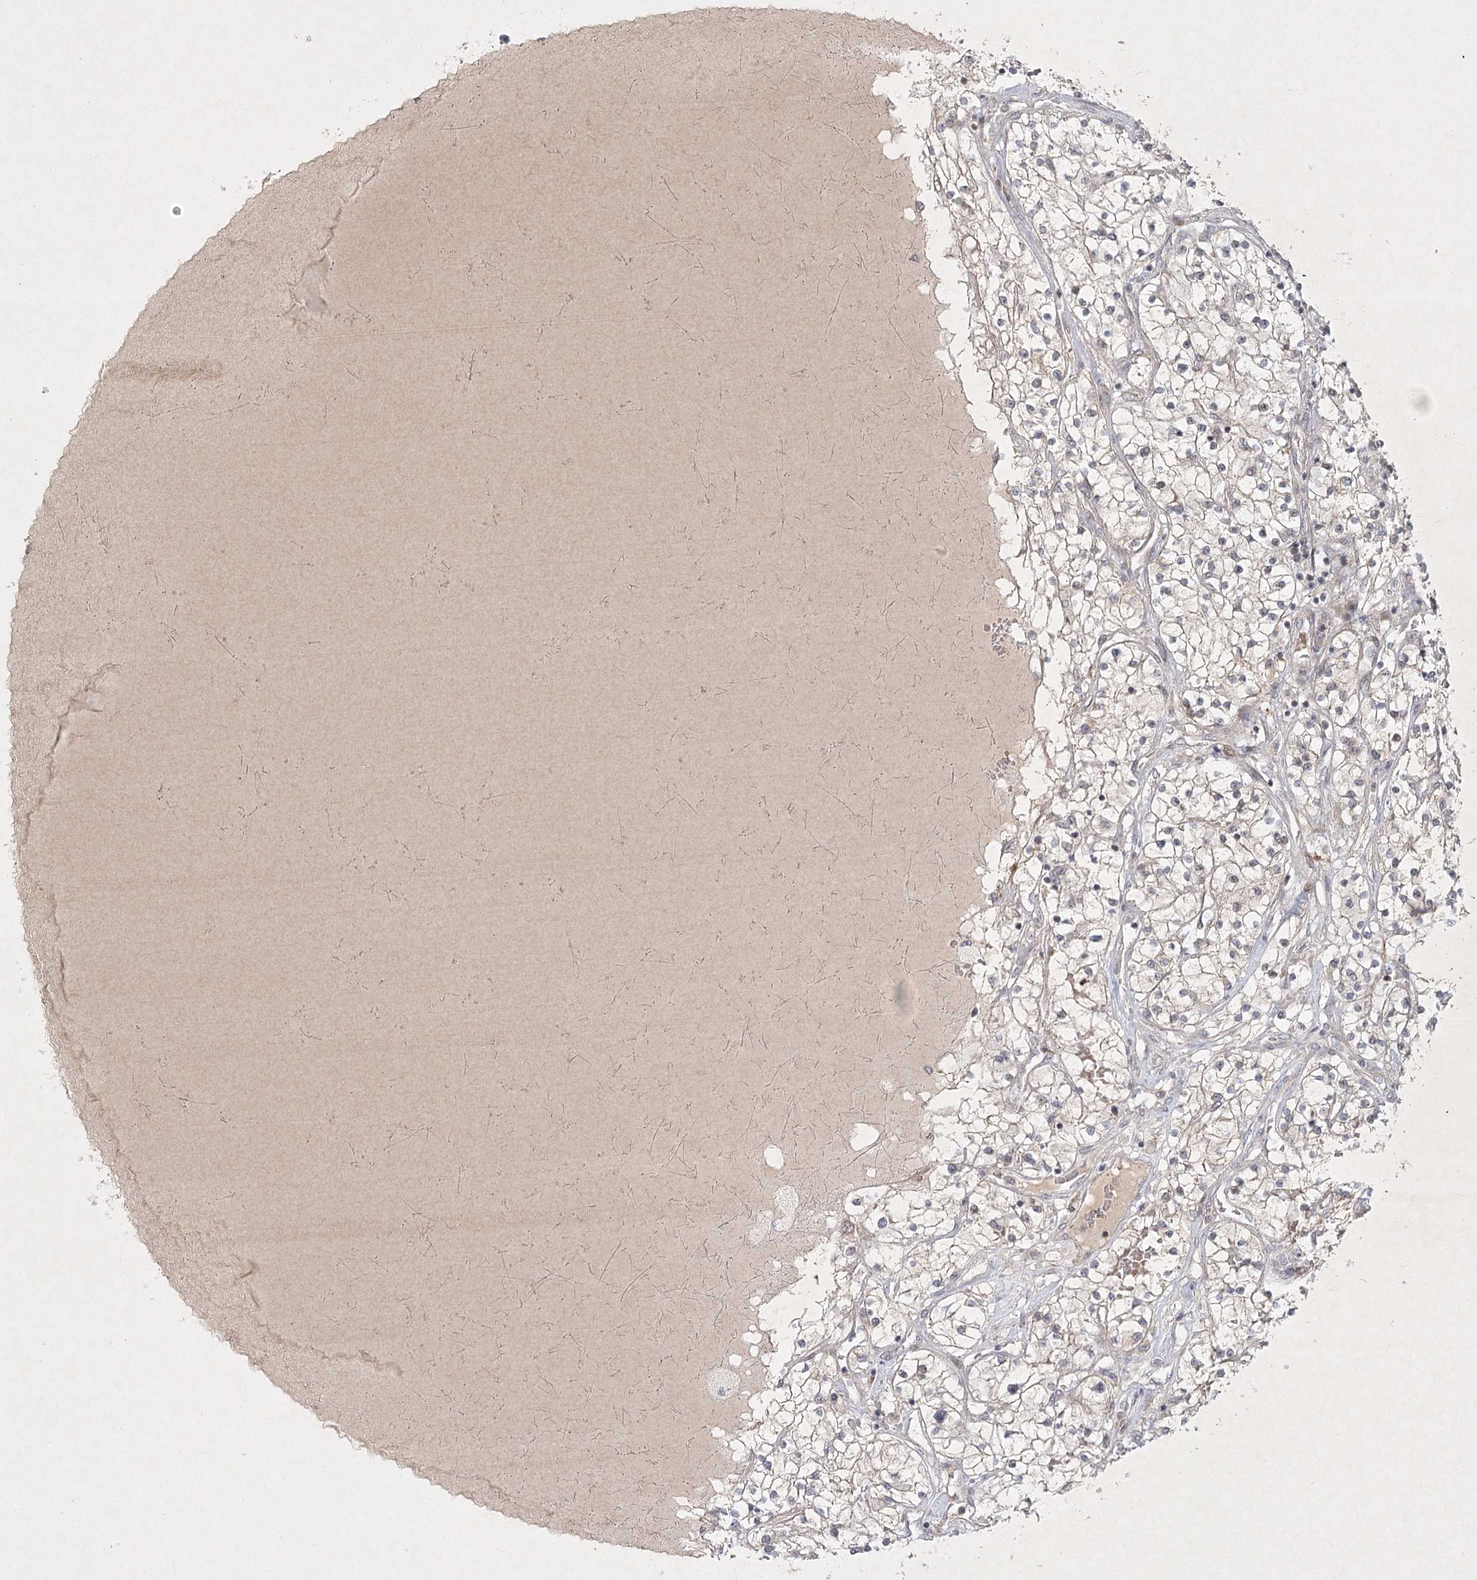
{"staining": {"intensity": "negative", "quantity": "none", "location": "none"}, "tissue": "renal cancer", "cell_type": "Tumor cells", "image_type": "cancer", "snomed": [{"axis": "morphology", "description": "Normal tissue, NOS"}, {"axis": "morphology", "description": "Adenocarcinoma, NOS"}, {"axis": "topography", "description": "Kidney"}], "caption": "A high-resolution image shows immunohistochemistry (IHC) staining of renal cancer, which displays no significant positivity in tumor cells.", "gene": "SH2D3A", "patient": {"sex": "male", "age": 68}}